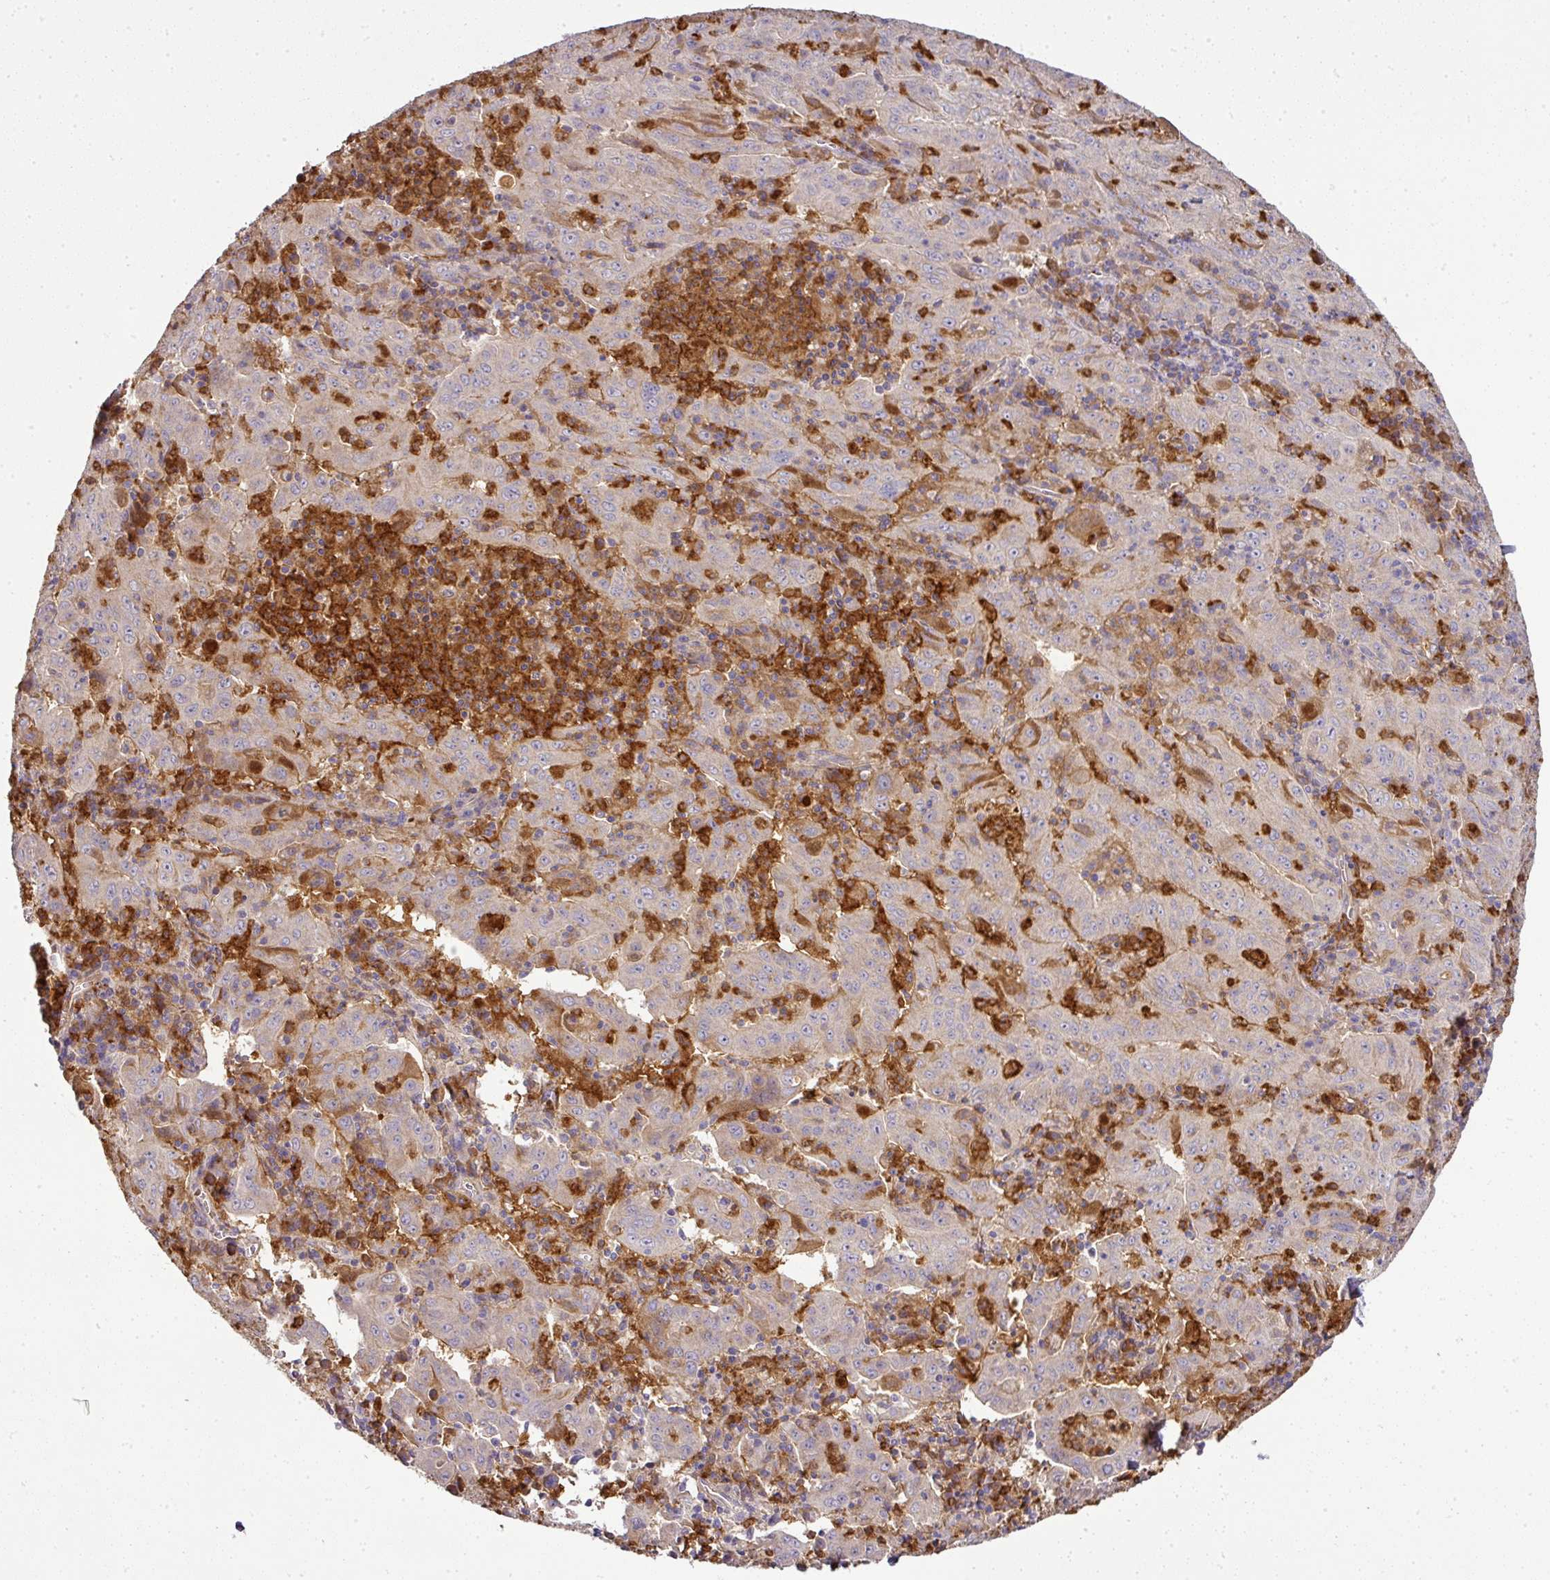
{"staining": {"intensity": "negative", "quantity": "none", "location": "none"}, "tissue": "pancreatic cancer", "cell_type": "Tumor cells", "image_type": "cancer", "snomed": [{"axis": "morphology", "description": "Adenocarcinoma, NOS"}, {"axis": "topography", "description": "Pancreas"}], "caption": "IHC micrograph of pancreatic cancer stained for a protein (brown), which demonstrates no expression in tumor cells. Nuclei are stained in blue.", "gene": "CAB39L", "patient": {"sex": "male", "age": 63}}